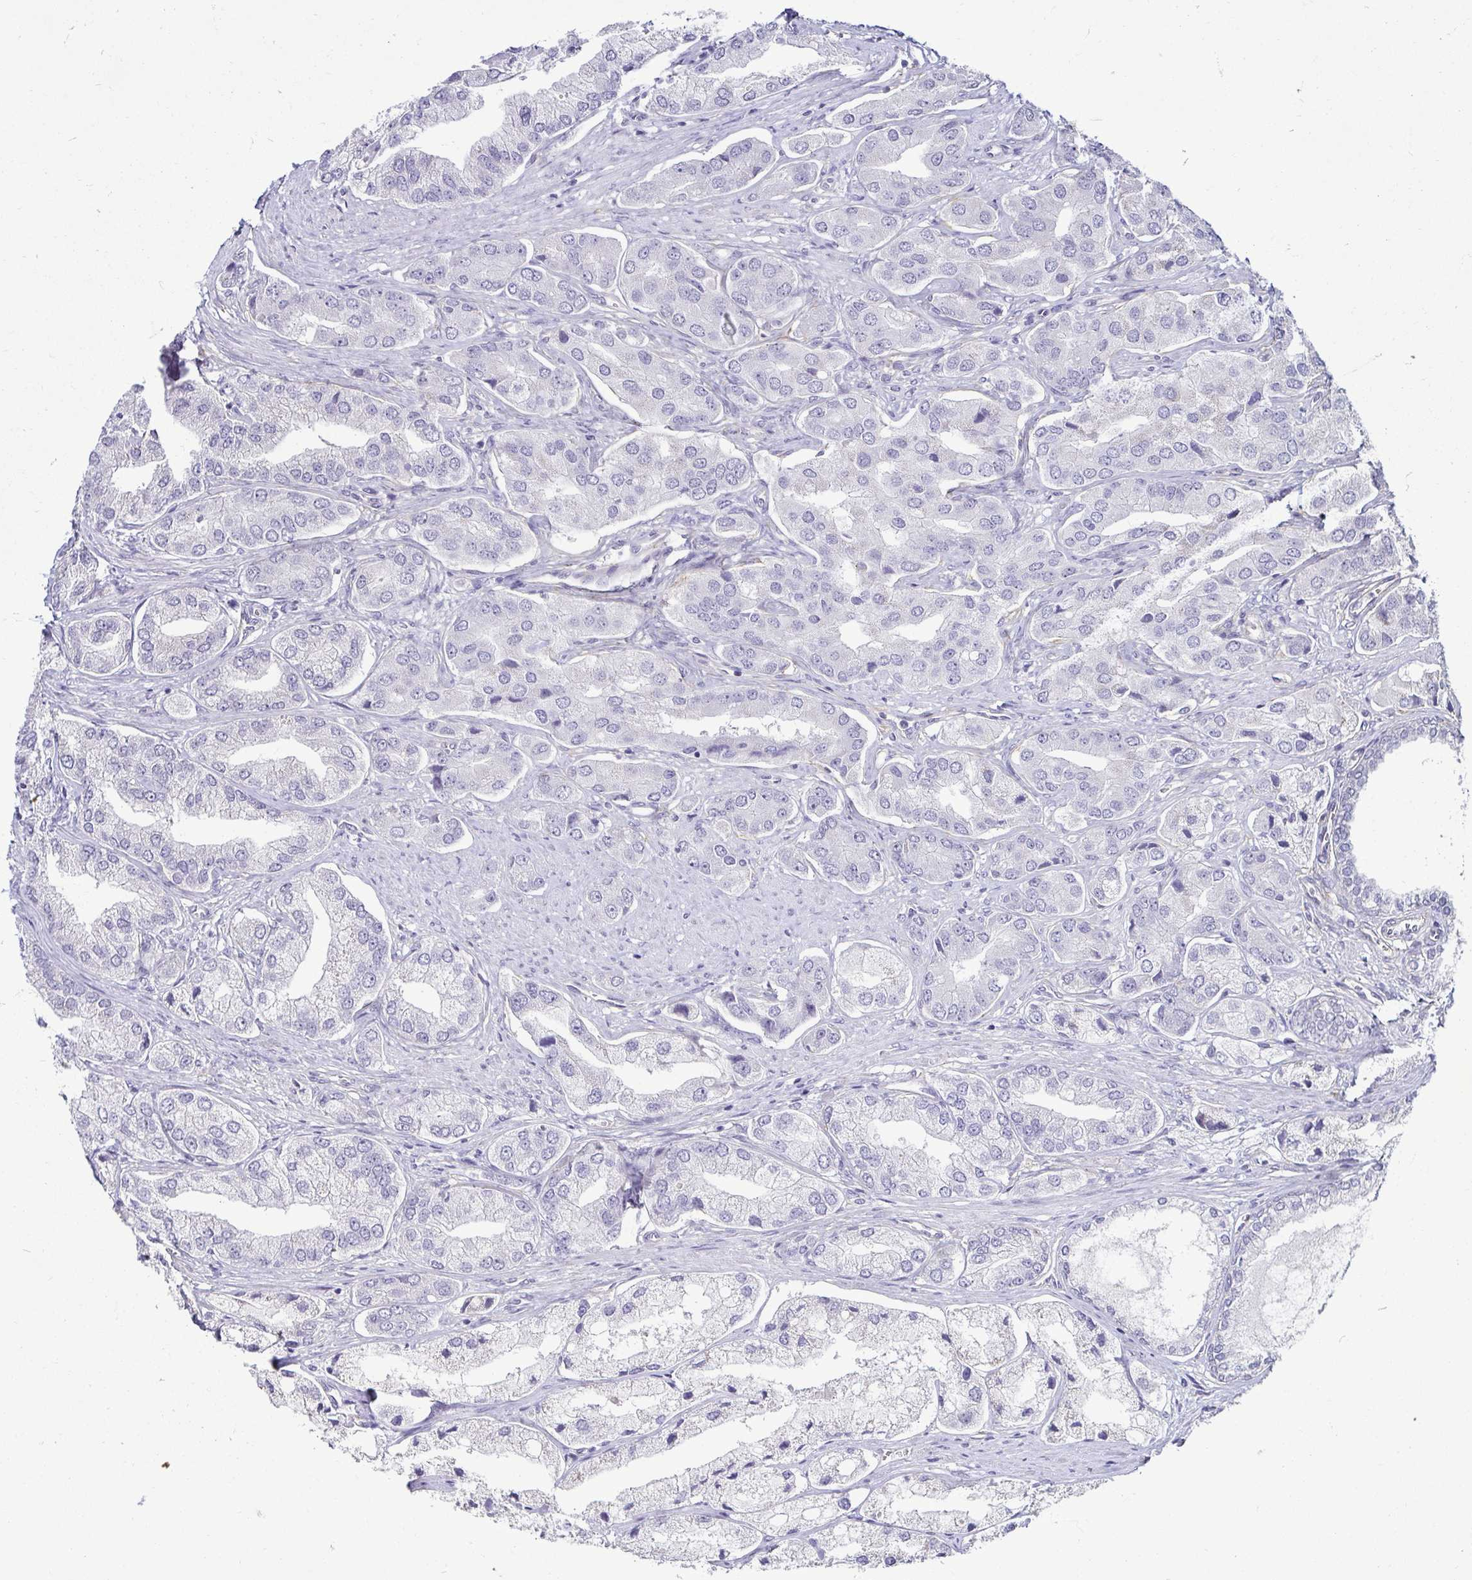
{"staining": {"intensity": "negative", "quantity": "none", "location": "none"}, "tissue": "prostate cancer", "cell_type": "Tumor cells", "image_type": "cancer", "snomed": [{"axis": "morphology", "description": "Adenocarcinoma, Low grade"}, {"axis": "topography", "description": "Prostate"}], "caption": "Immunohistochemistry (IHC) of adenocarcinoma (low-grade) (prostate) displays no expression in tumor cells. (IHC, brightfield microscopy, high magnification).", "gene": "CASP14", "patient": {"sex": "male", "age": 69}}